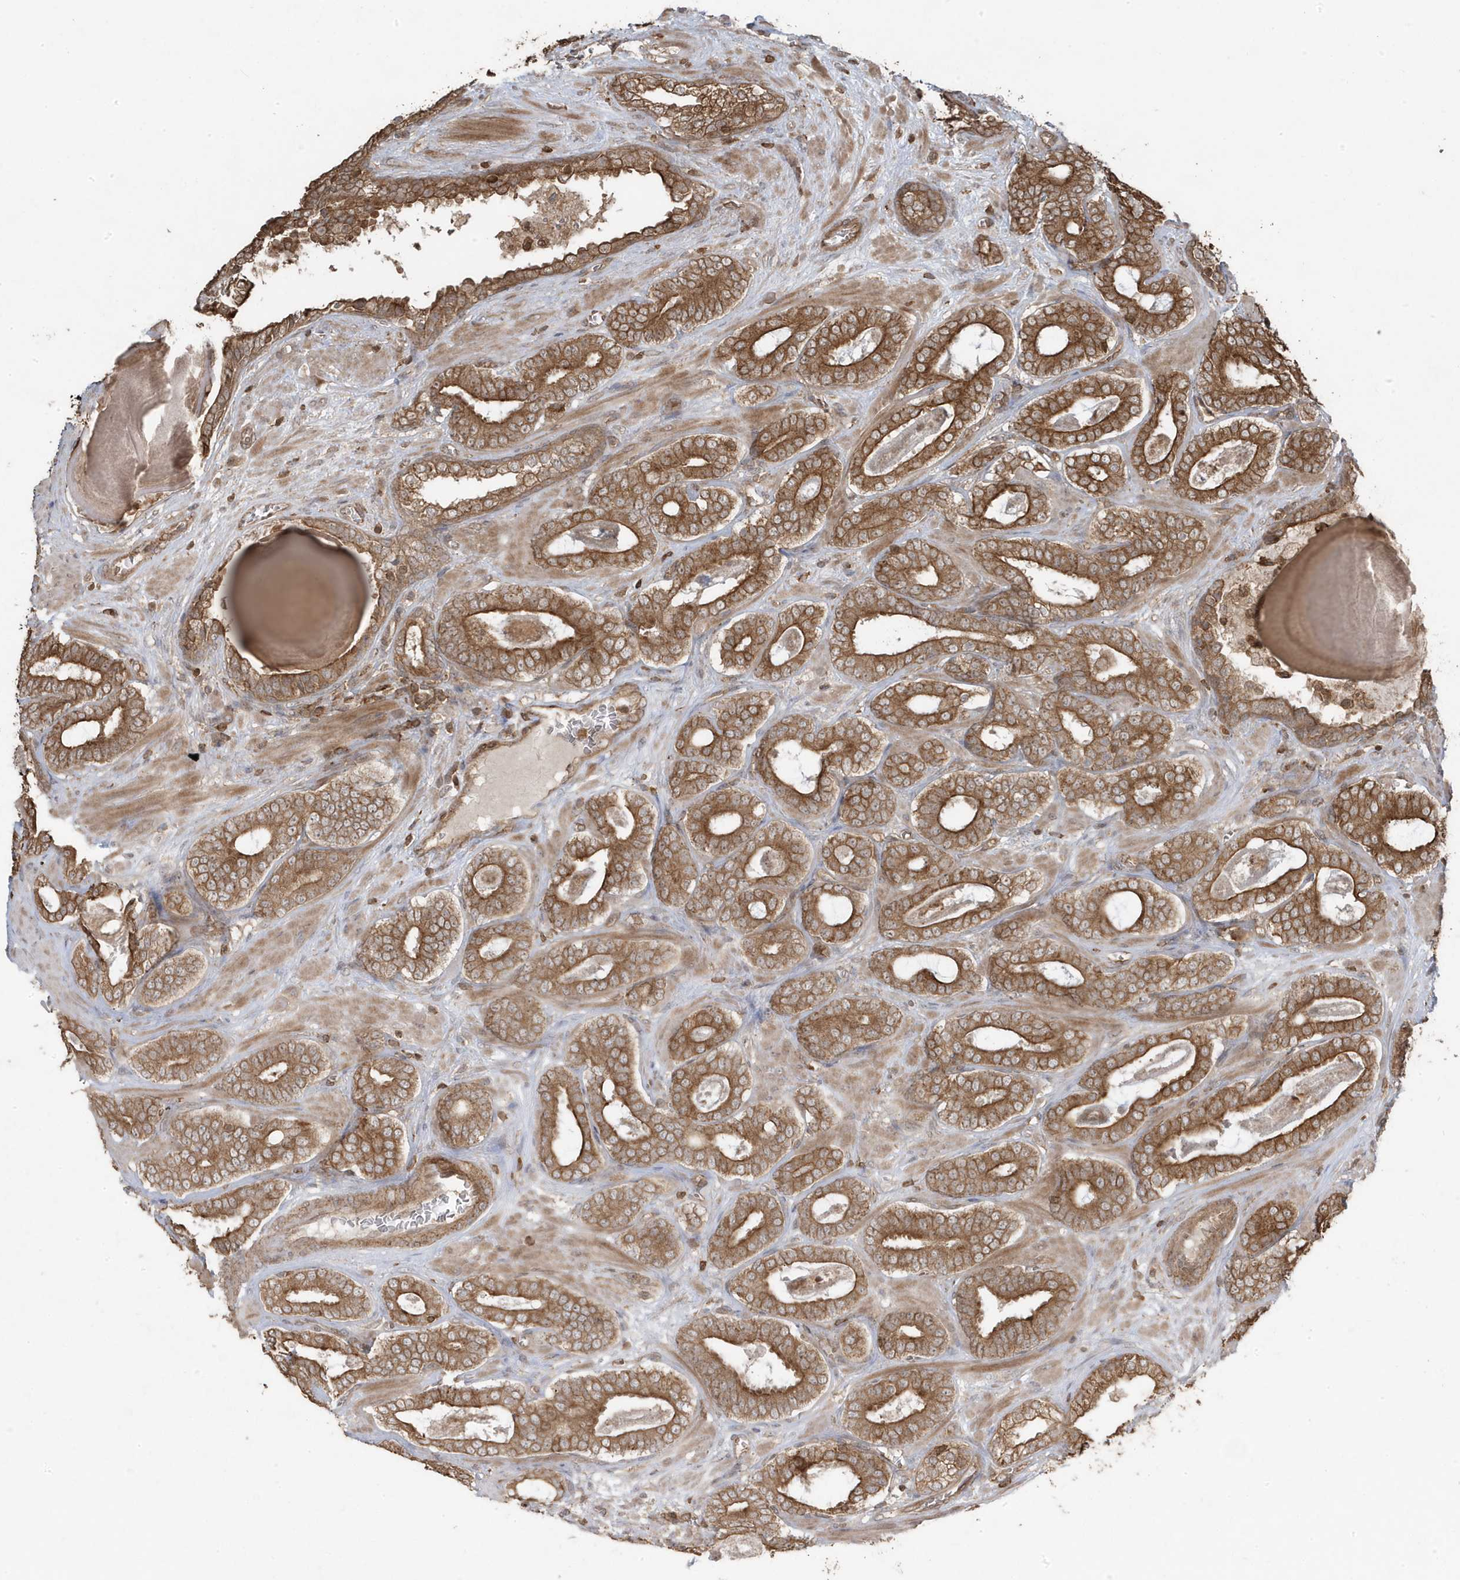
{"staining": {"intensity": "strong", "quantity": ">75%", "location": "cytoplasmic/membranous"}, "tissue": "prostate cancer", "cell_type": "Tumor cells", "image_type": "cancer", "snomed": [{"axis": "morphology", "description": "Adenocarcinoma, High grade"}, {"axis": "topography", "description": "Prostate"}], "caption": "Human prostate cancer (high-grade adenocarcinoma) stained with a protein marker displays strong staining in tumor cells.", "gene": "ASAP1", "patient": {"sex": "male", "age": 60}}